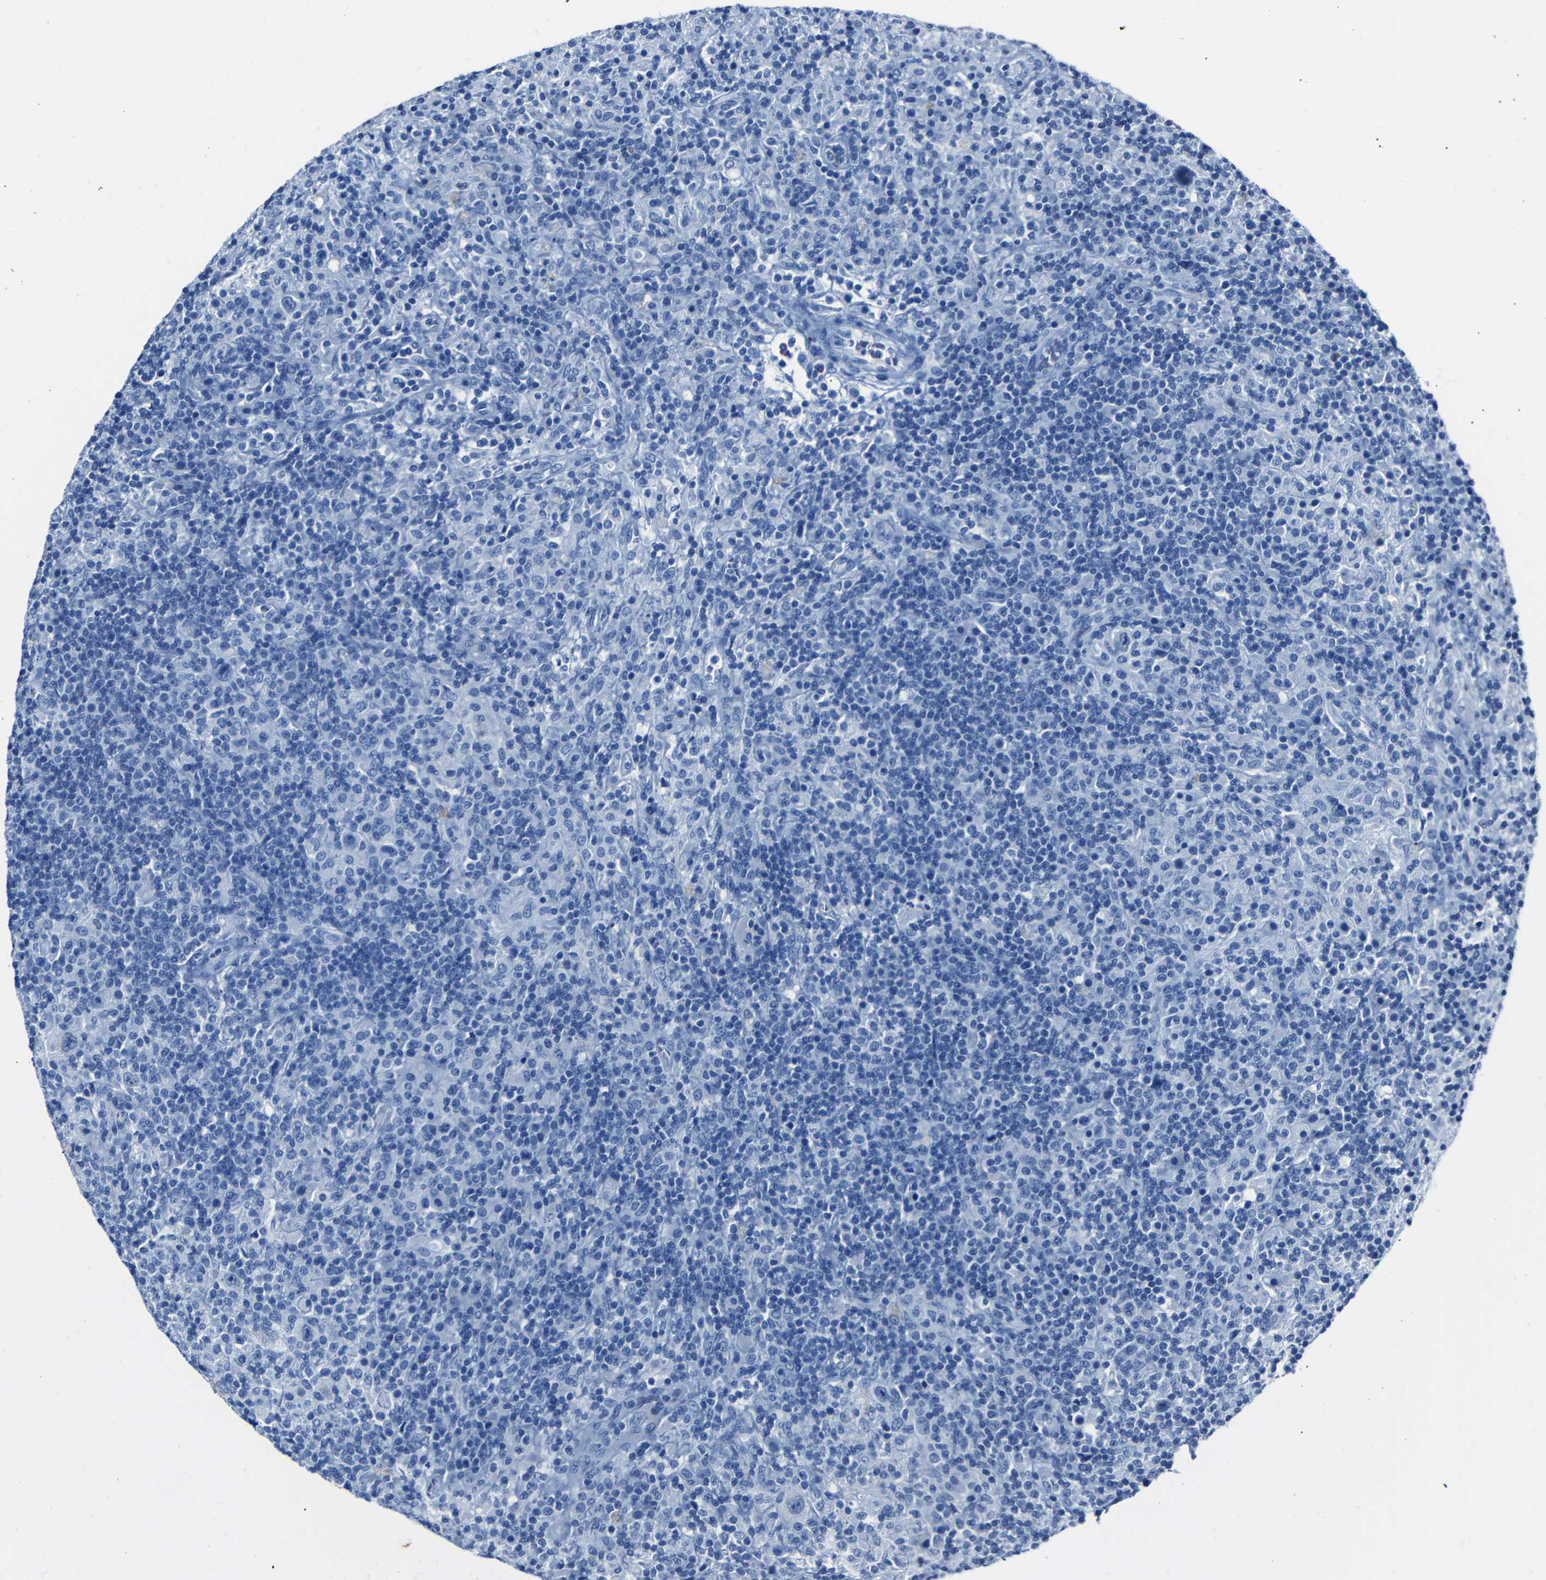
{"staining": {"intensity": "negative", "quantity": "none", "location": "none"}, "tissue": "lymphoma", "cell_type": "Tumor cells", "image_type": "cancer", "snomed": [{"axis": "morphology", "description": "Hodgkin's disease, NOS"}, {"axis": "topography", "description": "Lymph node"}], "caption": "A high-resolution histopathology image shows immunohistochemistry staining of Hodgkin's disease, which demonstrates no significant positivity in tumor cells.", "gene": "CLDN11", "patient": {"sex": "male", "age": 70}}